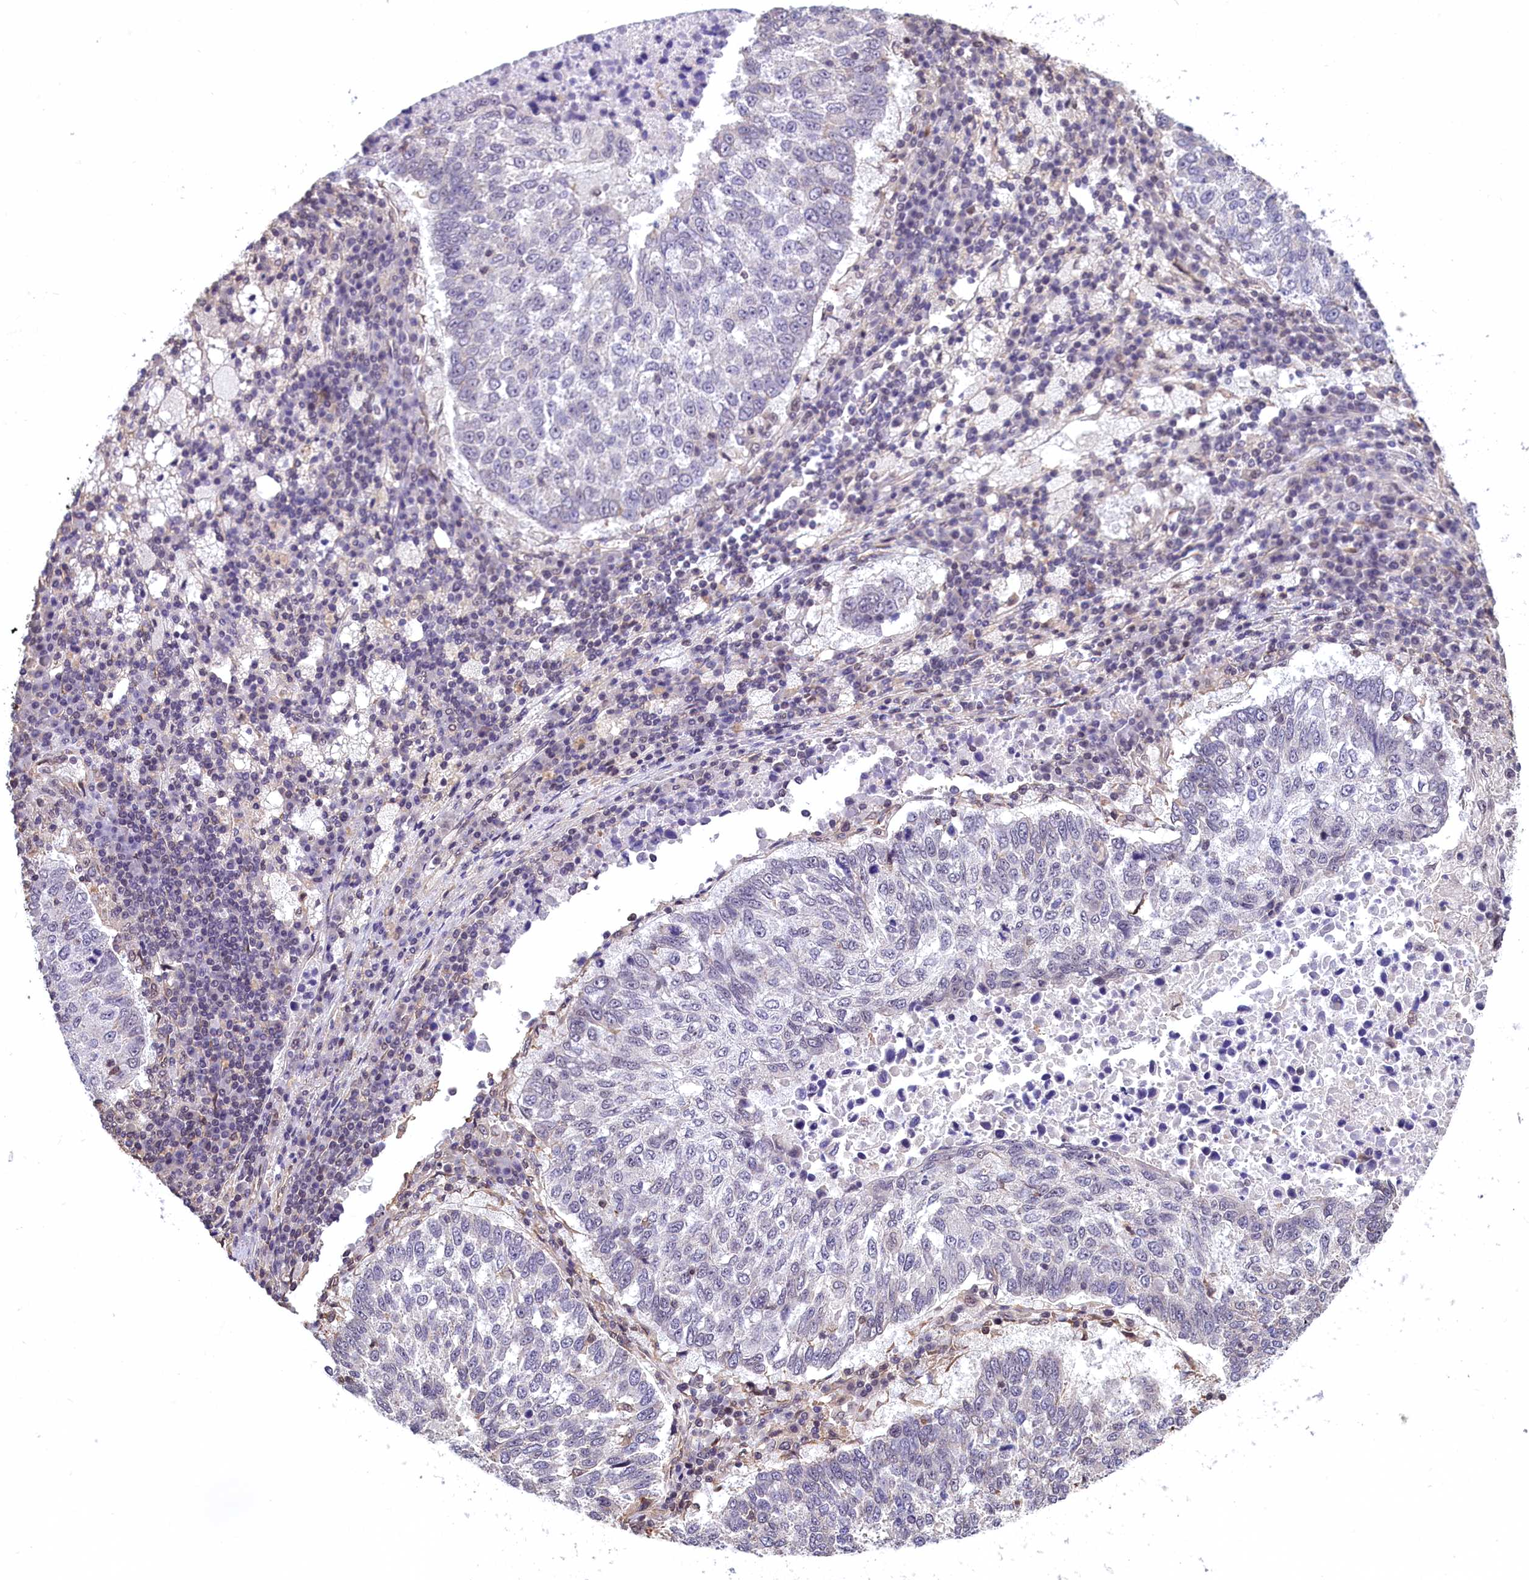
{"staining": {"intensity": "negative", "quantity": "none", "location": "none"}, "tissue": "lung cancer", "cell_type": "Tumor cells", "image_type": "cancer", "snomed": [{"axis": "morphology", "description": "Squamous cell carcinoma, NOS"}, {"axis": "topography", "description": "Lung"}], "caption": "Tumor cells show no significant protein expression in squamous cell carcinoma (lung).", "gene": "ZC3H4", "patient": {"sex": "male", "age": 73}}